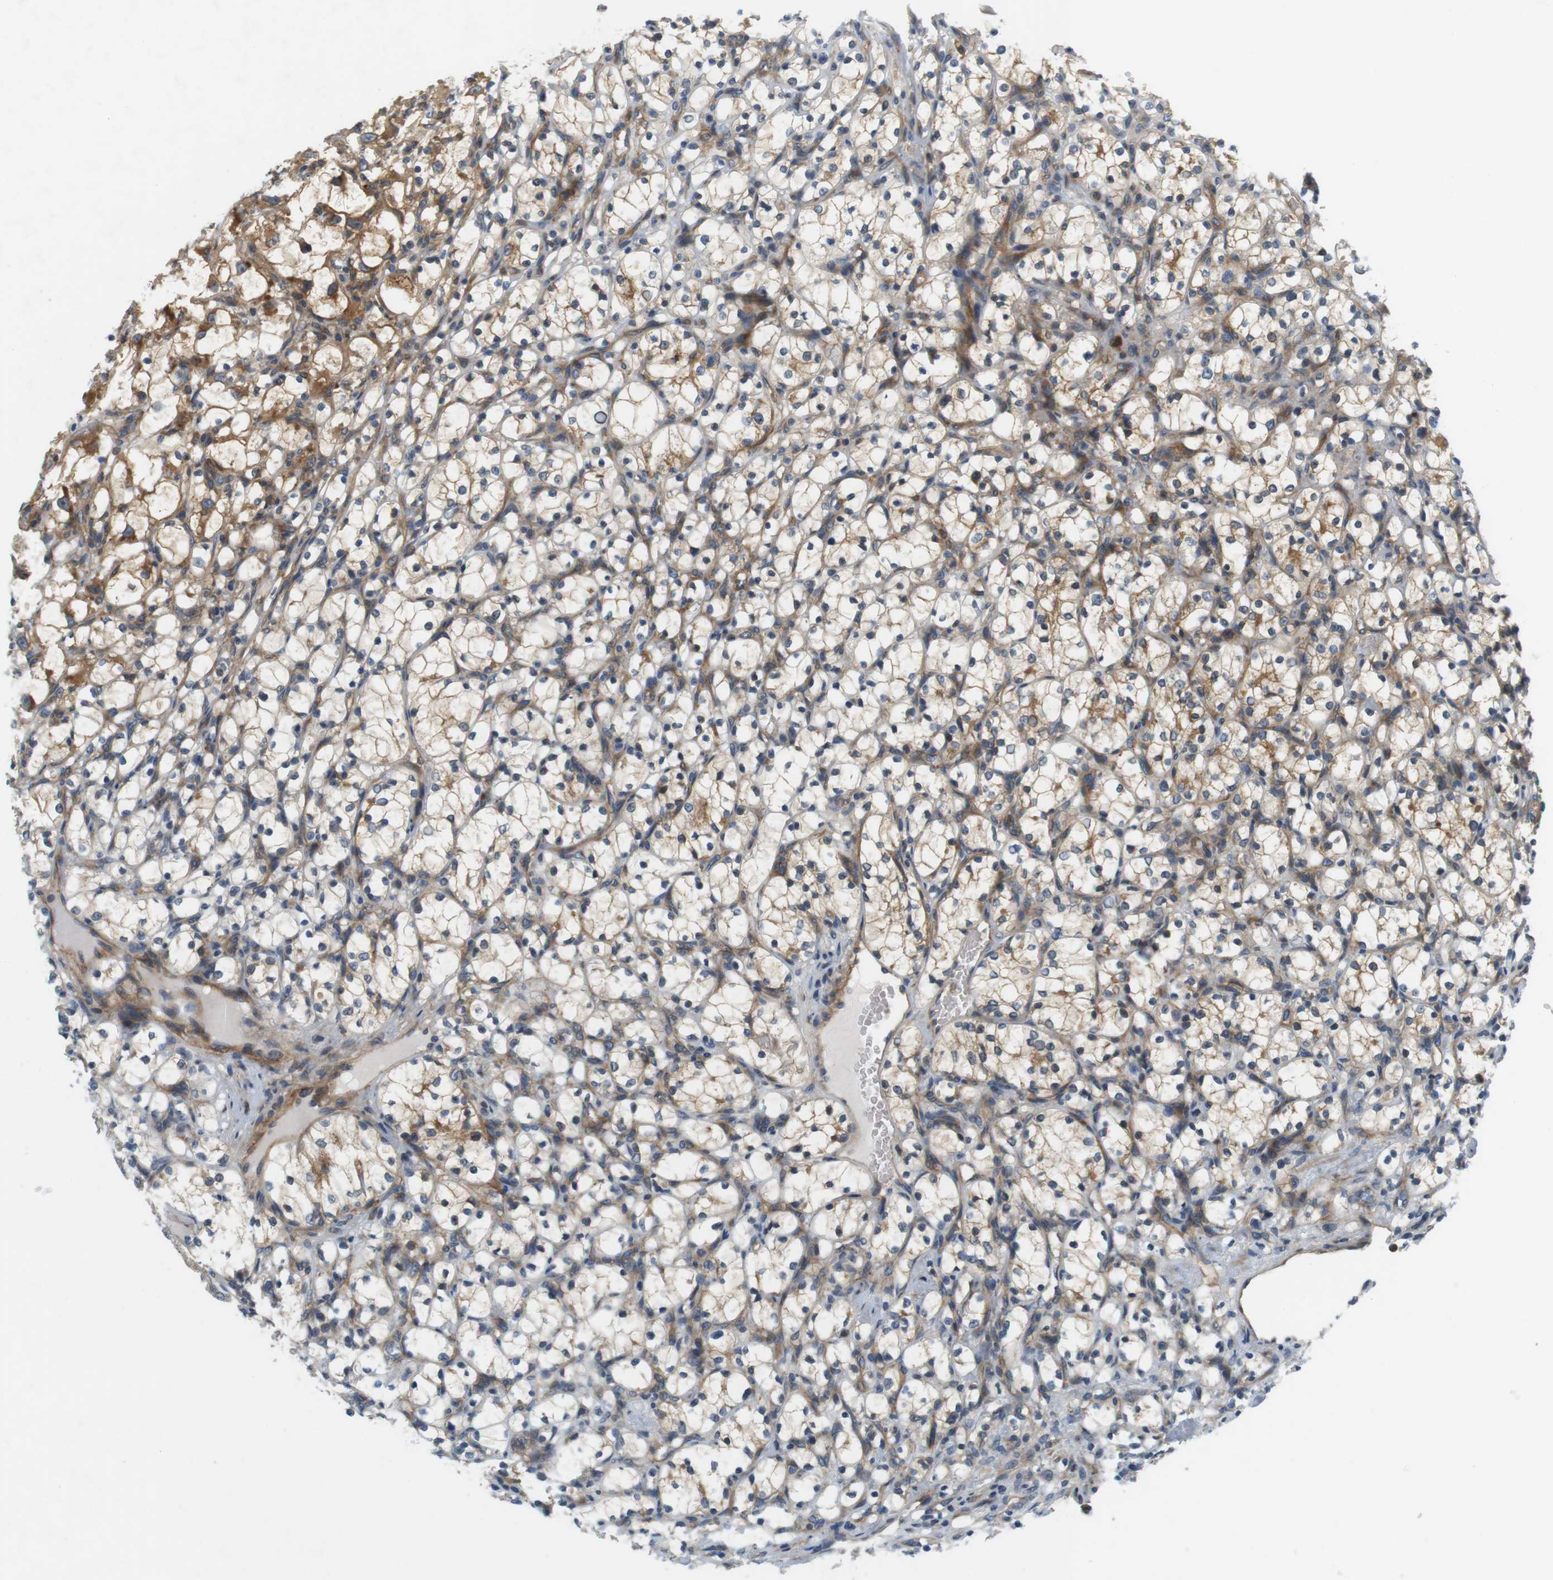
{"staining": {"intensity": "moderate", "quantity": "25%-75%", "location": "cytoplasmic/membranous"}, "tissue": "renal cancer", "cell_type": "Tumor cells", "image_type": "cancer", "snomed": [{"axis": "morphology", "description": "Adenocarcinoma, NOS"}, {"axis": "topography", "description": "Kidney"}], "caption": "This is a micrograph of immunohistochemistry (IHC) staining of renal cancer, which shows moderate expression in the cytoplasmic/membranous of tumor cells.", "gene": "SH3GLB1", "patient": {"sex": "female", "age": 69}}